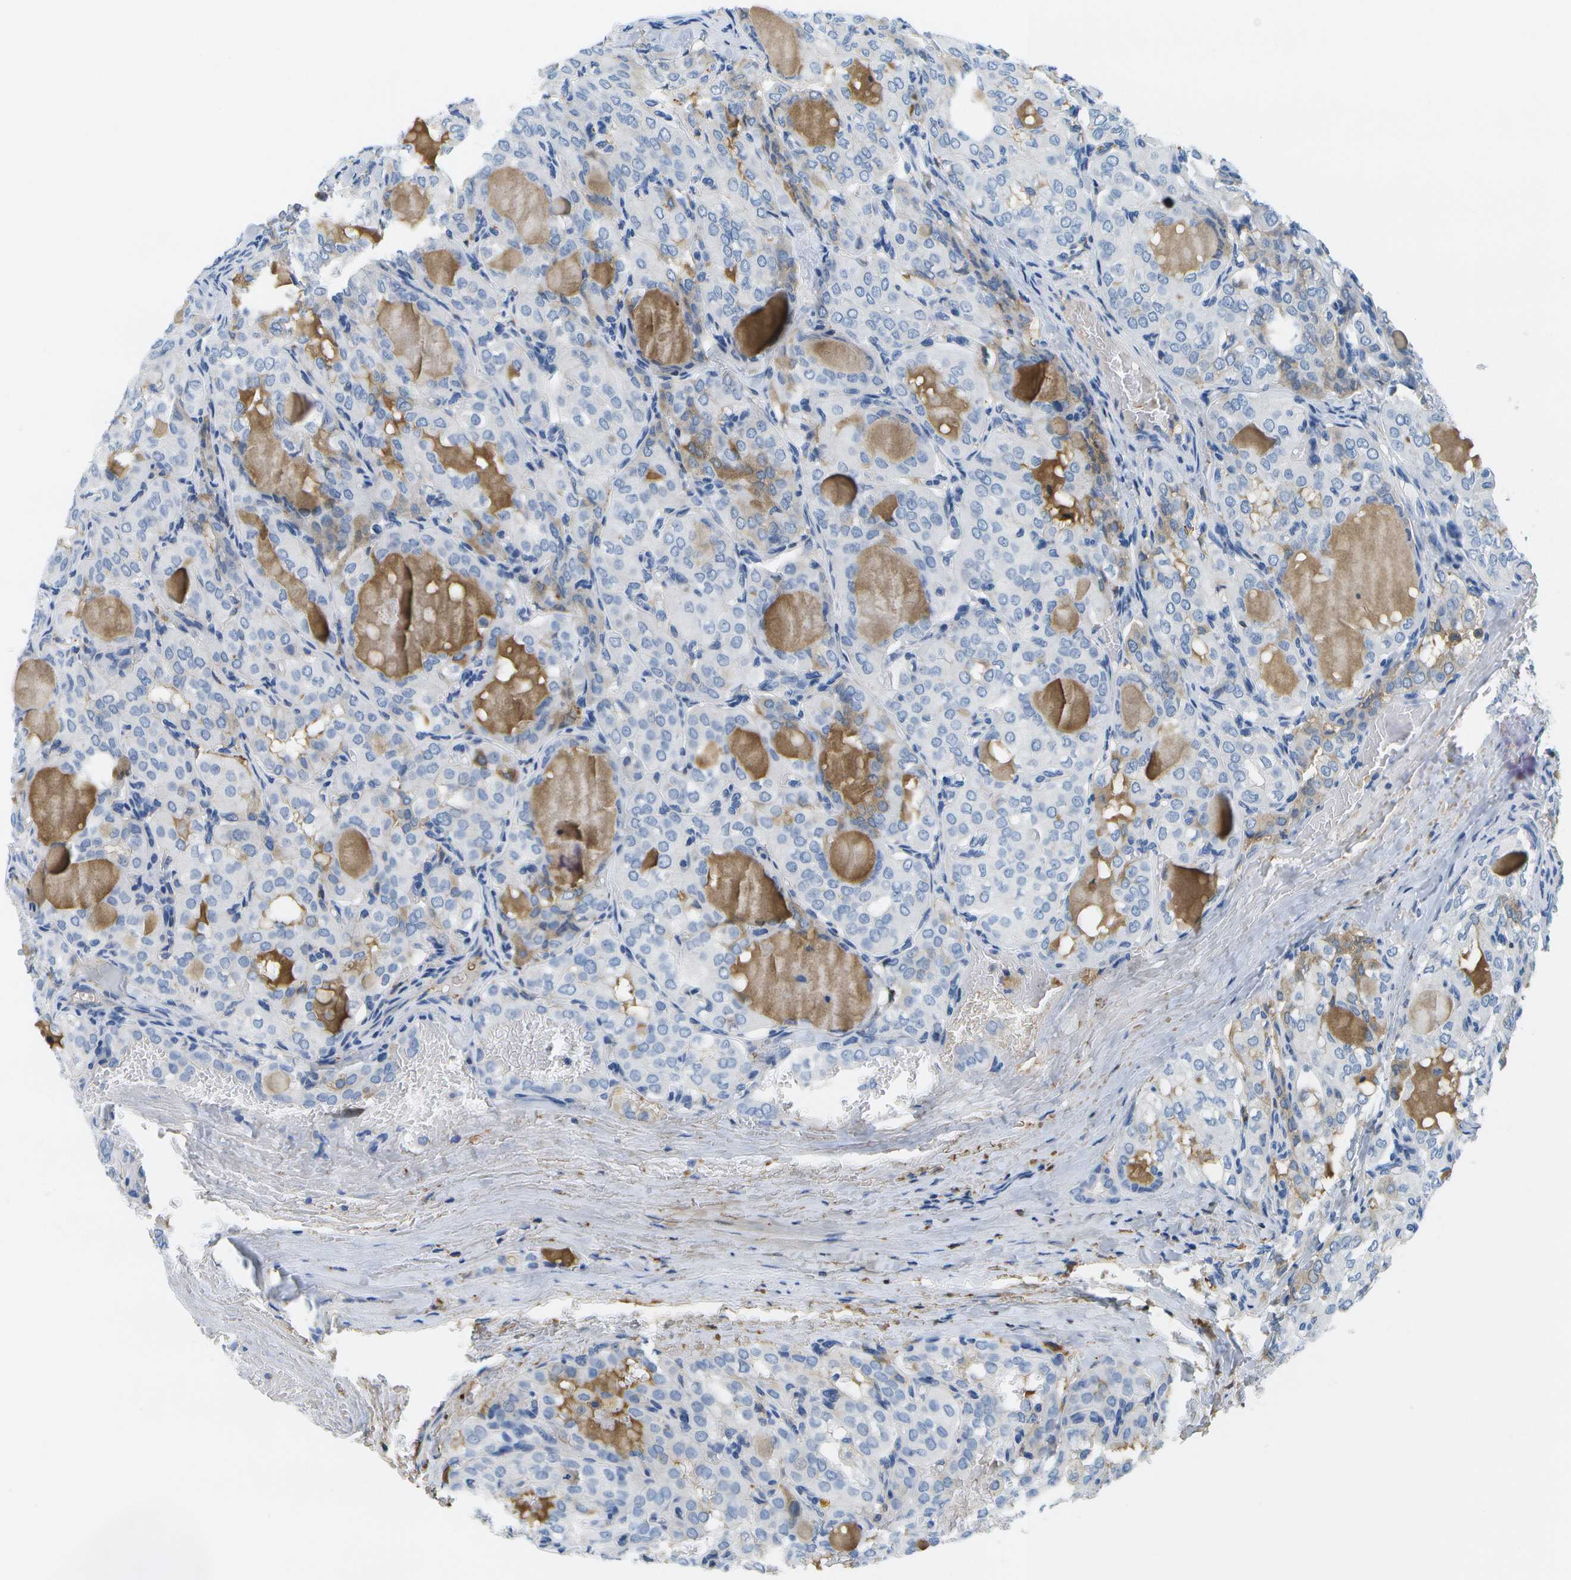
{"staining": {"intensity": "weak", "quantity": "<25%", "location": "cytoplasmic/membranous"}, "tissue": "thyroid cancer", "cell_type": "Tumor cells", "image_type": "cancer", "snomed": [{"axis": "morphology", "description": "Papillary adenocarcinoma, NOS"}, {"axis": "topography", "description": "Thyroid gland"}], "caption": "A high-resolution histopathology image shows IHC staining of thyroid papillary adenocarcinoma, which reveals no significant staining in tumor cells.", "gene": "SERPINA1", "patient": {"sex": "male", "age": 20}}